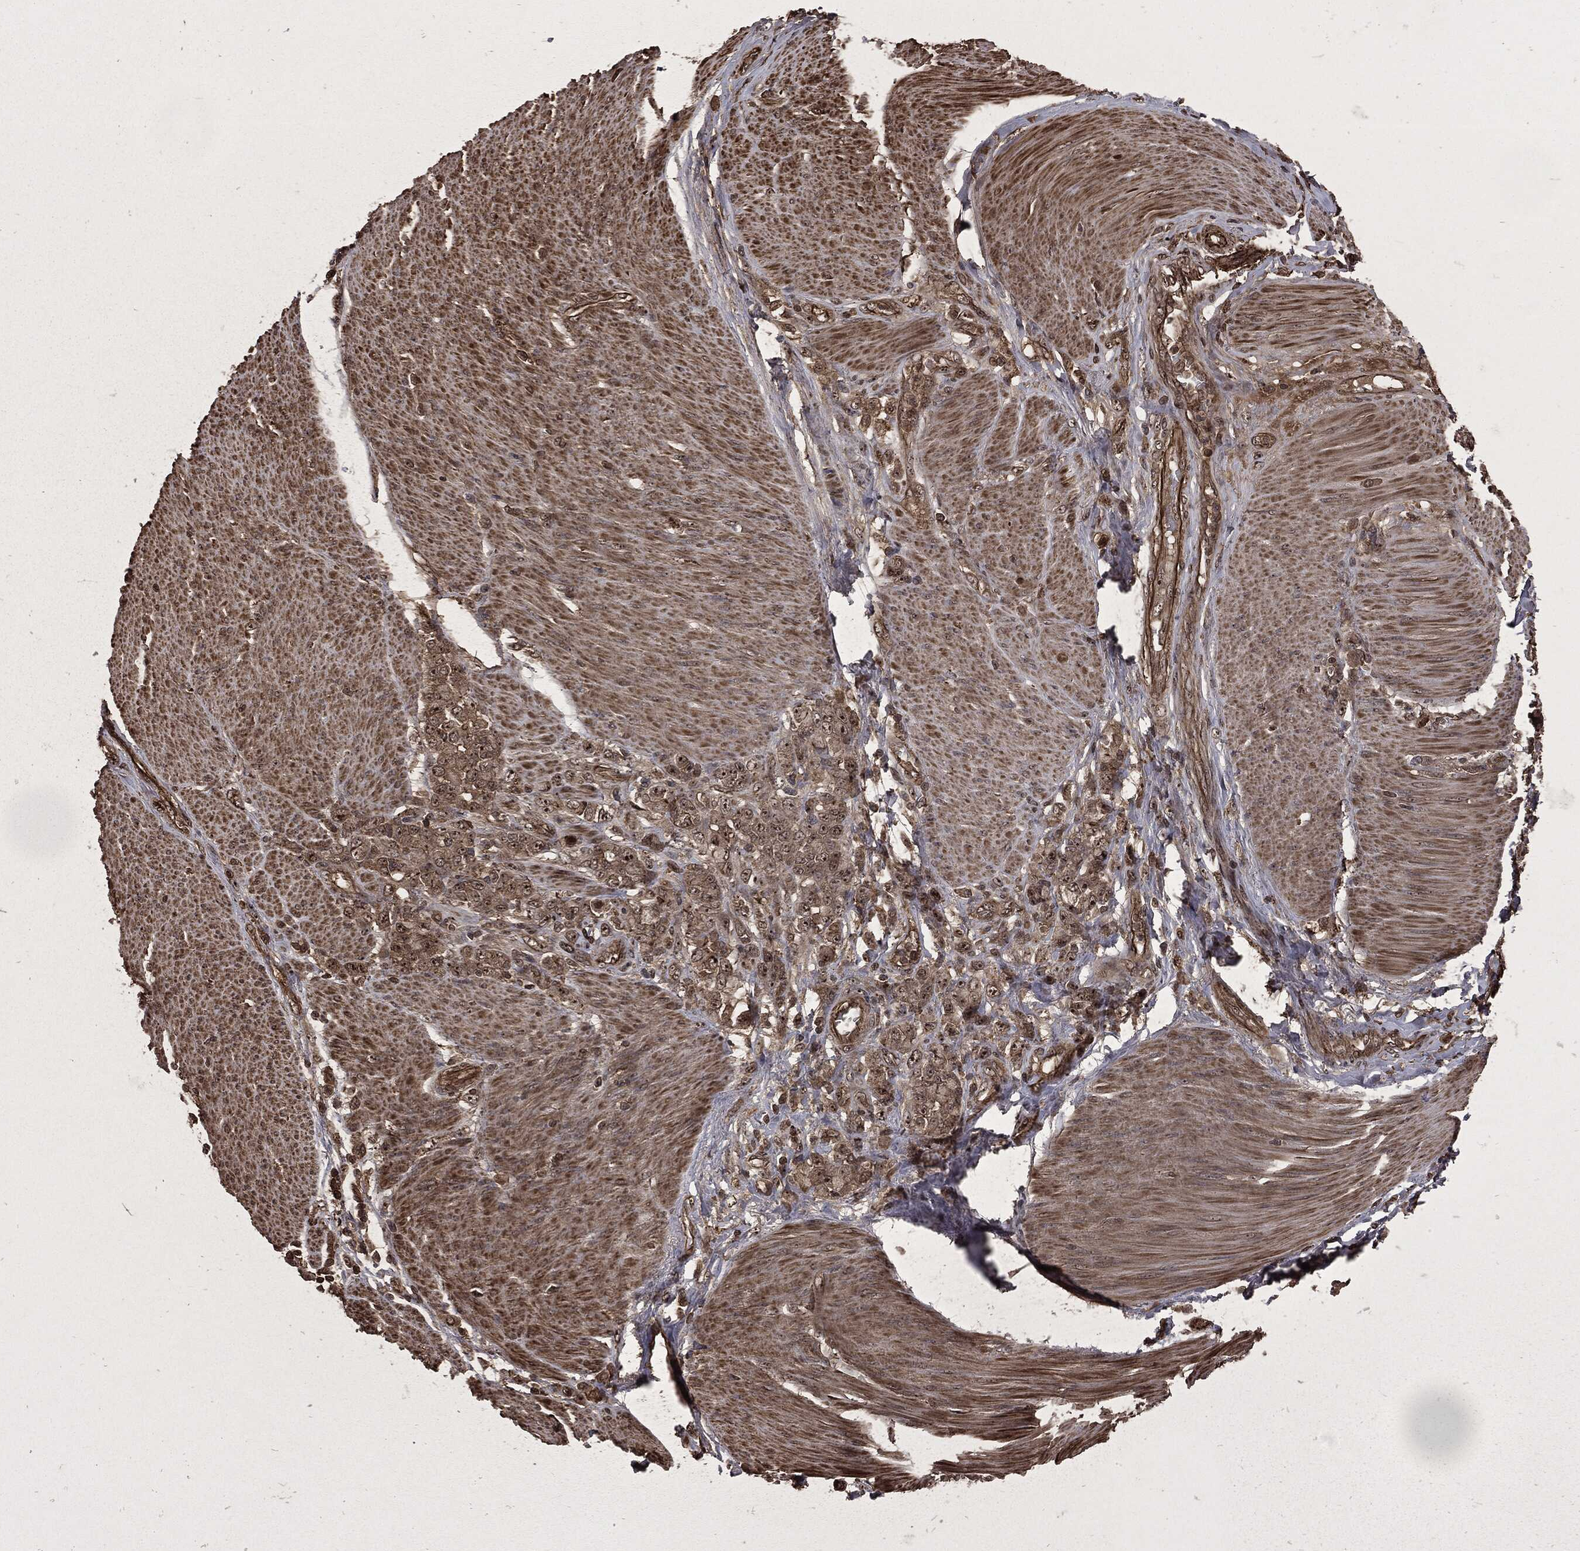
{"staining": {"intensity": "moderate", "quantity": ">75%", "location": "cytoplasmic/membranous,nuclear"}, "tissue": "stomach cancer", "cell_type": "Tumor cells", "image_type": "cancer", "snomed": [{"axis": "morphology", "description": "Adenocarcinoma, NOS"}, {"axis": "topography", "description": "Stomach"}], "caption": "High-magnification brightfield microscopy of adenocarcinoma (stomach) stained with DAB (brown) and counterstained with hematoxylin (blue). tumor cells exhibit moderate cytoplasmic/membranous and nuclear positivity is appreciated in about>75% of cells.", "gene": "CARD6", "patient": {"sex": "female", "age": 79}}